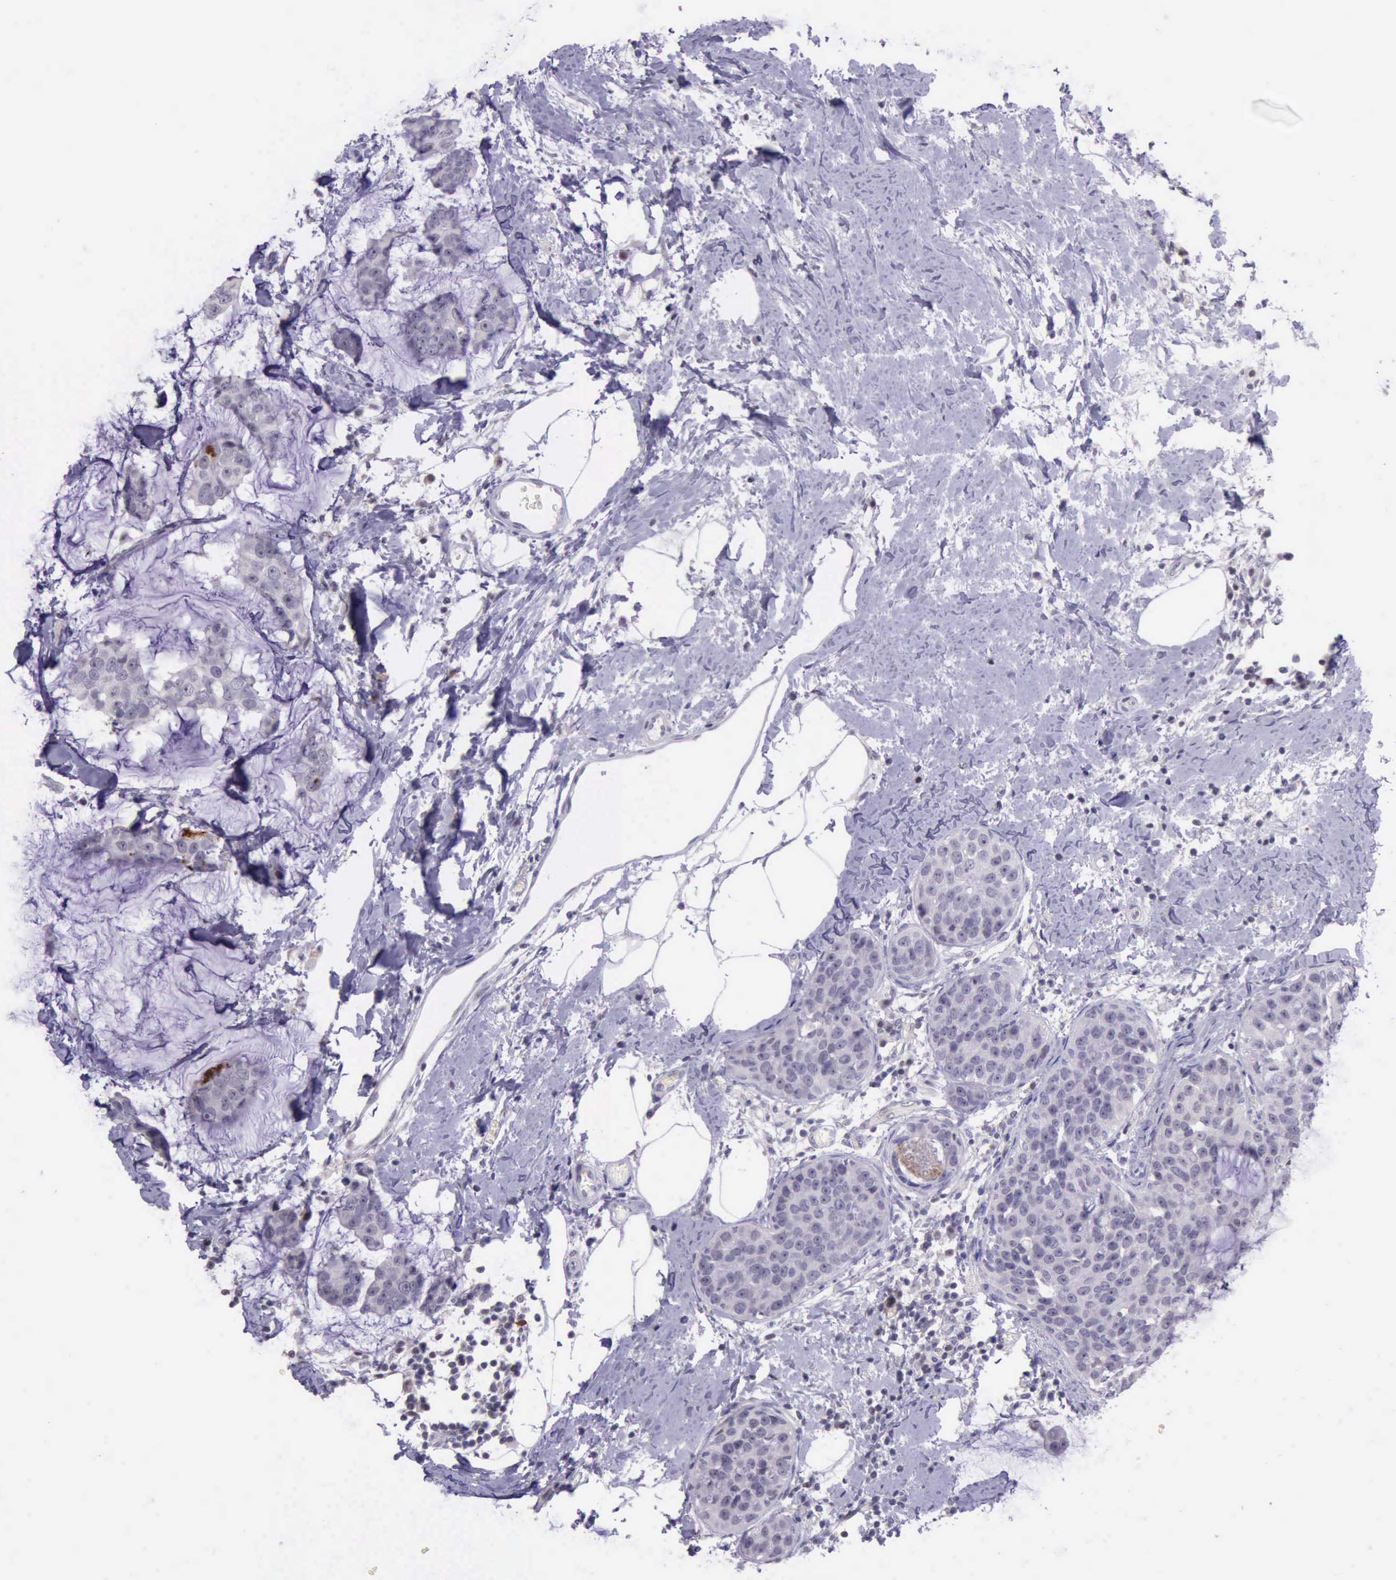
{"staining": {"intensity": "negative", "quantity": "none", "location": "none"}, "tissue": "breast cancer", "cell_type": "Tumor cells", "image_type": "cancer", "snomed": [{"axis": "morphology", "description": "Normal tissue, NOS"}, {"axis": "morphology", "description": "Duct carcinoma"}, {"axis": "topography", "description": "Breast"}], "caption": "Immunohistochemistry photomicrograph of invasive ductal carcinoma (breast) stained for a protein (brown), which exhibits no staining in tumor cells. The staining is performed using DAB brown chromogen with nuclei counter-stained in using hematoxylin.", "gene": "PARP1", "patient": {"sex": "female", "age": 50}}